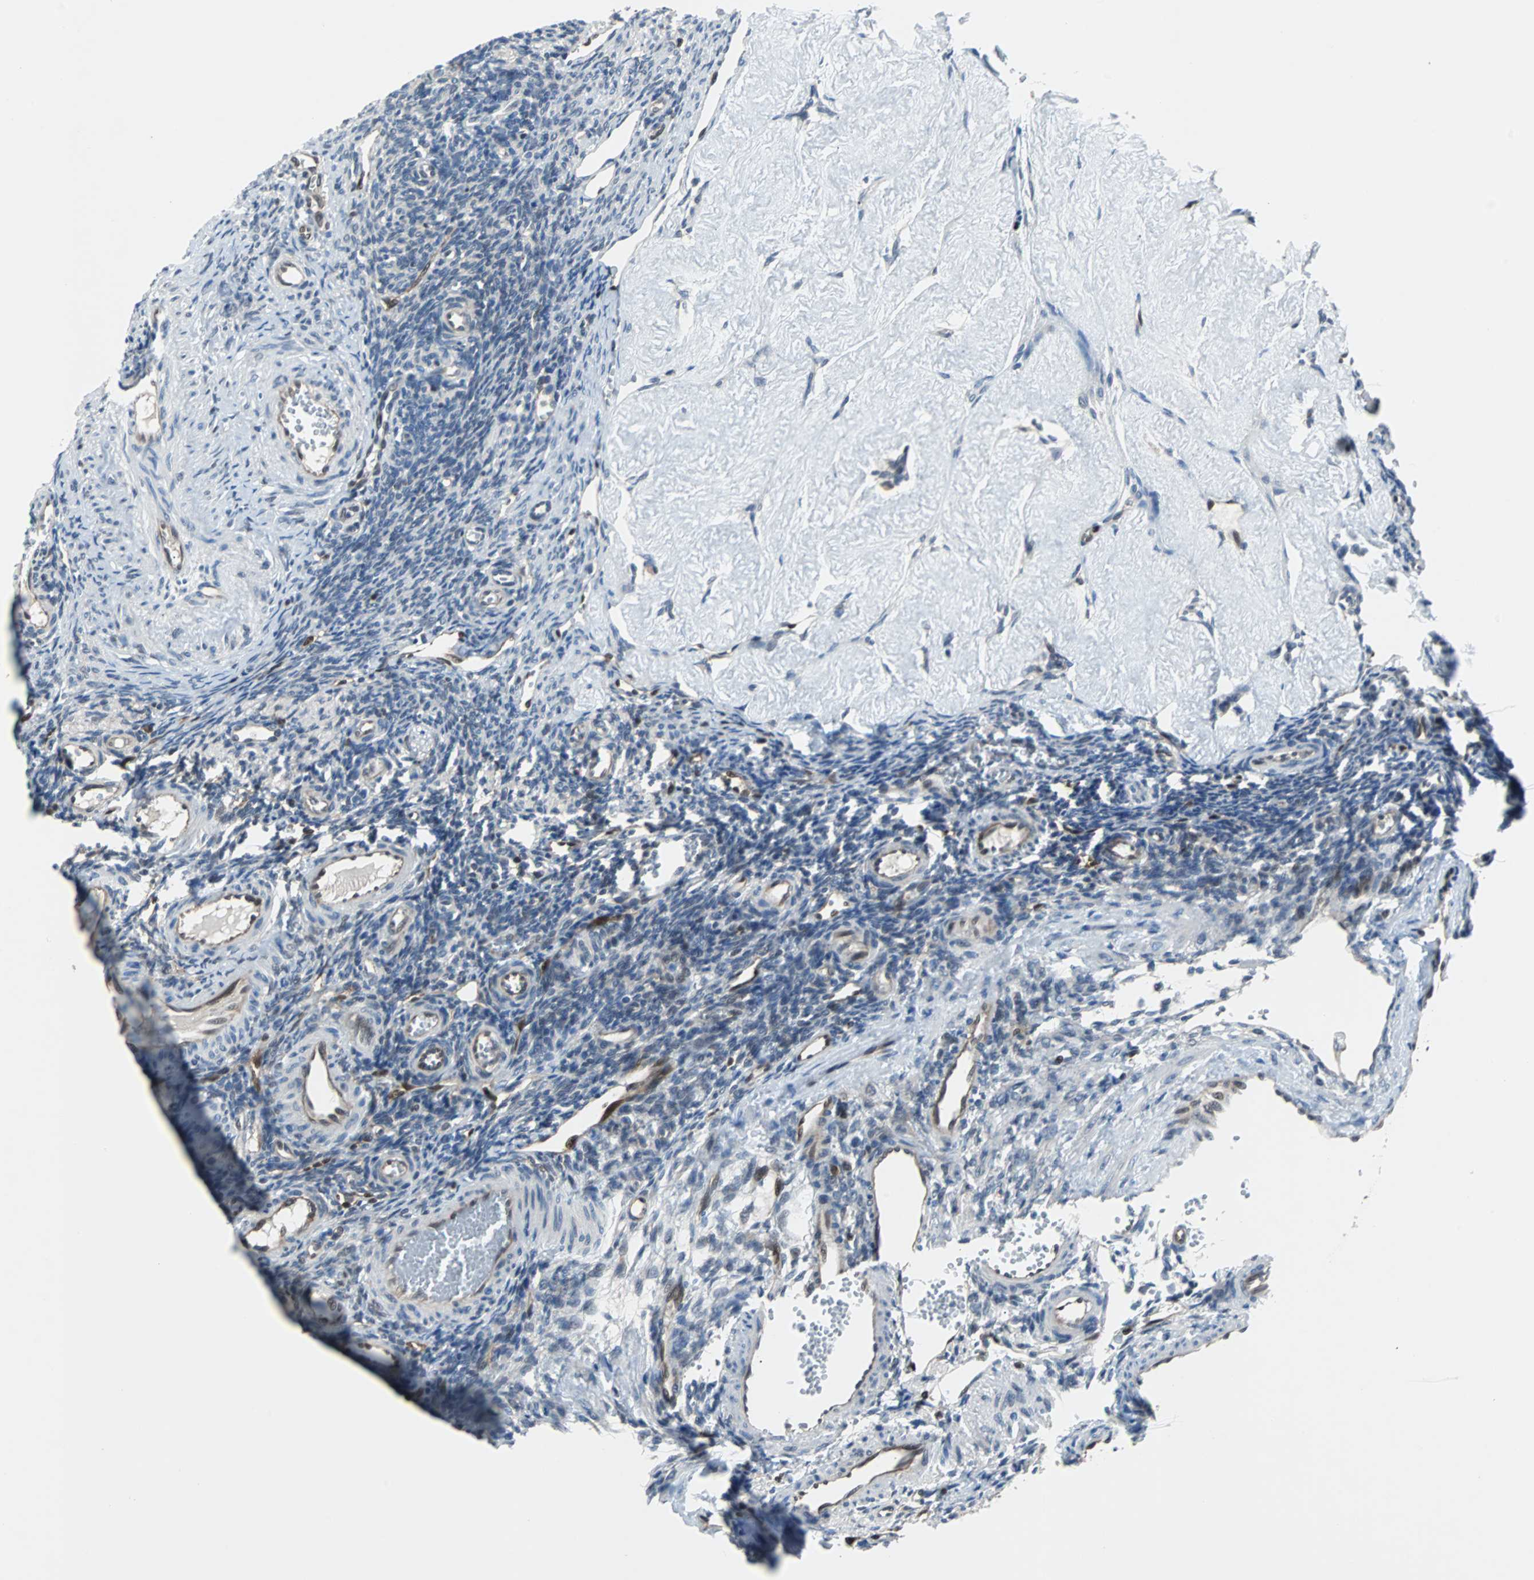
{"staining": {"intensity": "negative", "quantity": "none", "location": "none"}, "tissue": "ovary", "cell_type": "Ovarian stroma cells", "image_type": "normal", "snomed": [{"axis": "morphology", "description": "Normal tissue, NOS"}, {"axis": "topography", "description": "Ovary"}], "caption": "The micrograph exhibits no significant staining in ovarian stroma cells of ovary.", "gene": "MAP2K6", "patient": {"sex": "female", "age": 33}}